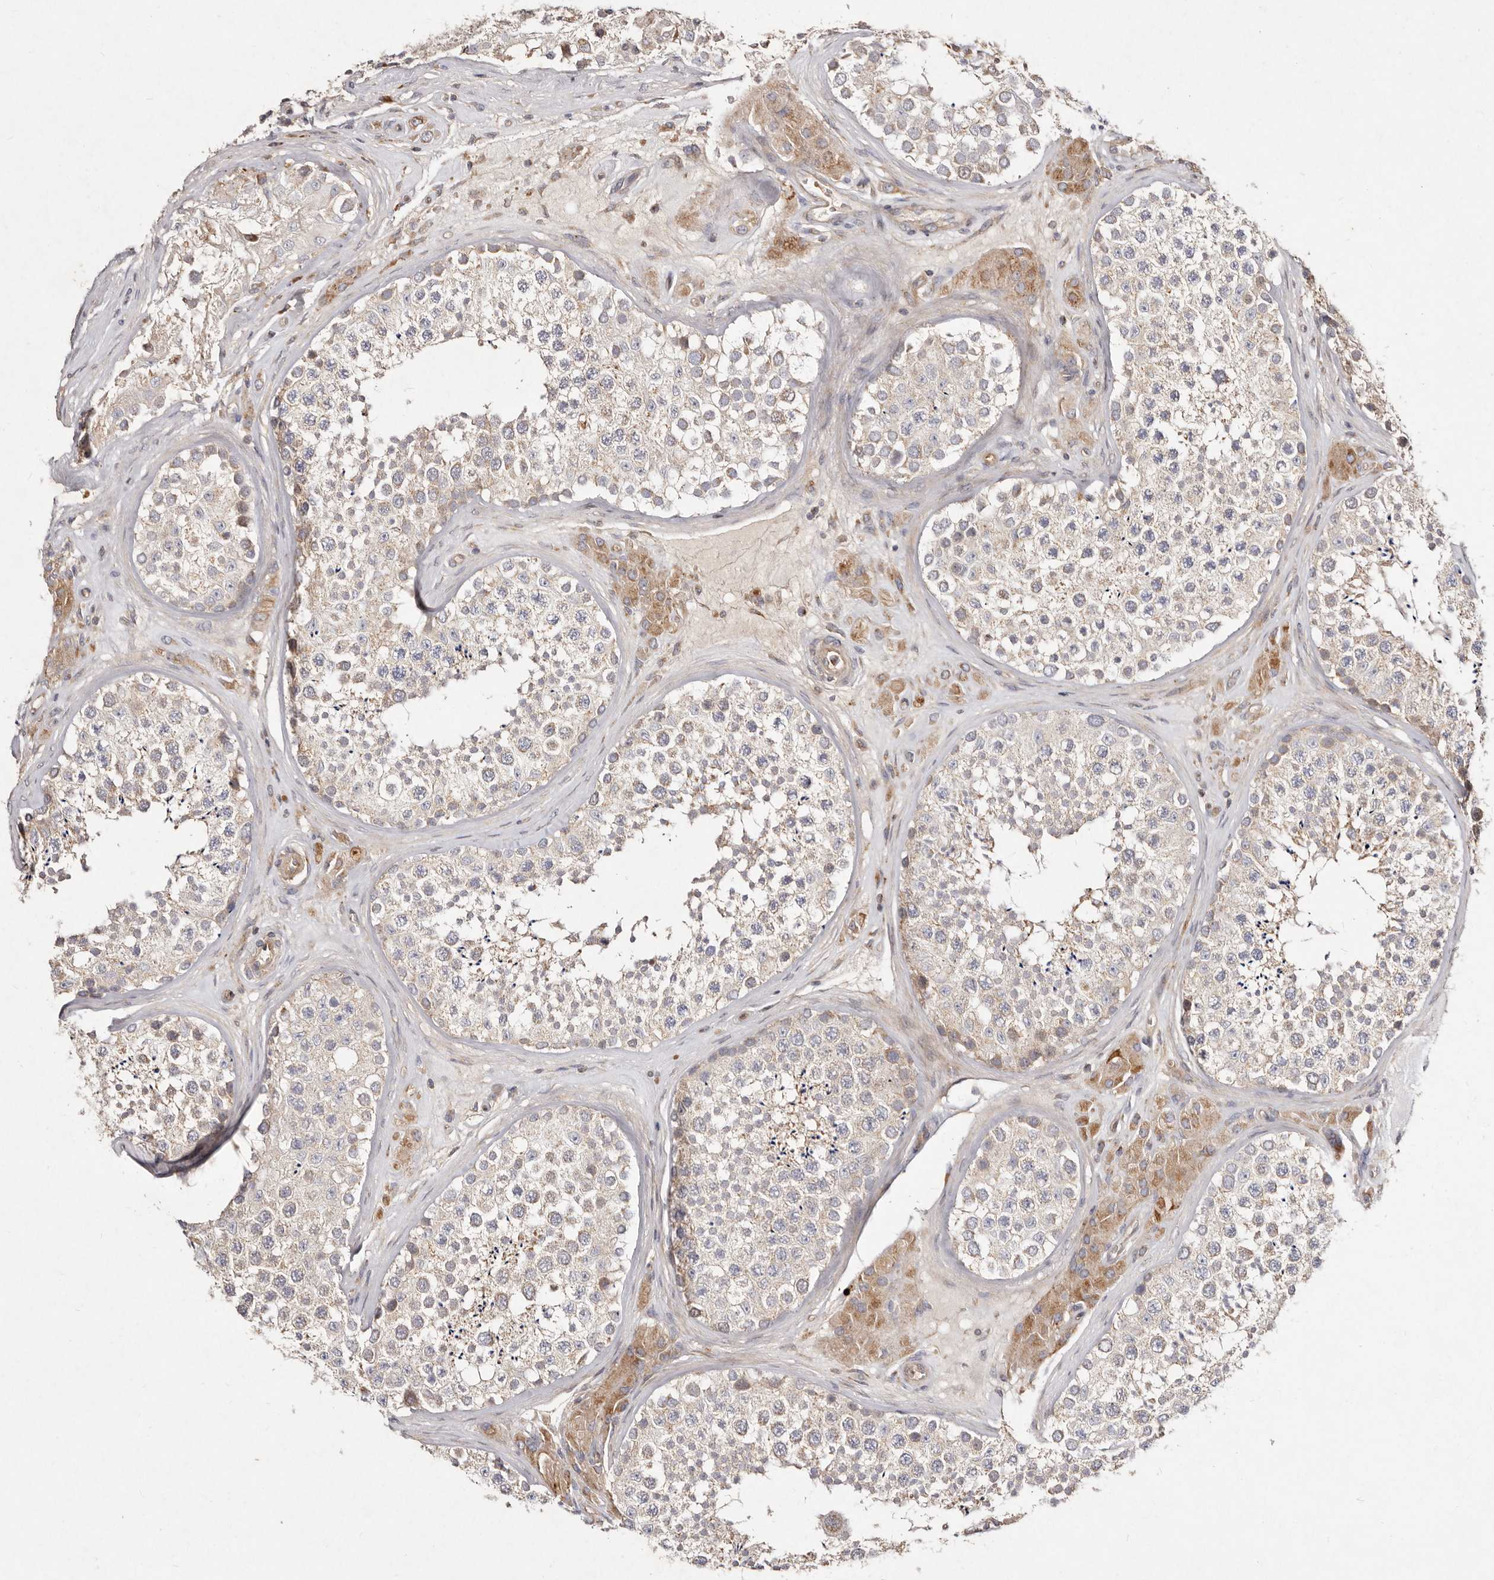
{"staining": {"intensity": "weak", "quantity": "<25%", "location": "cytoplasmic/membranous"}, "tissue": "testis", "cell_type": "Cells in seminiferous ducts", "image_type": "normal", "snomed": [{"axis": "morphology", "description": "Normal tissue, NOS"}, {"axis": "topography", "description": "Testis"}], "caption": "DAB (3,3'-diaminobenzidine) immunohistochemical staining of benign human testis exhibits no significant expression in cells in seminiferous ducts.", "gene": "SLC25A20", "patient": {"sex": "male", "age": 46}}